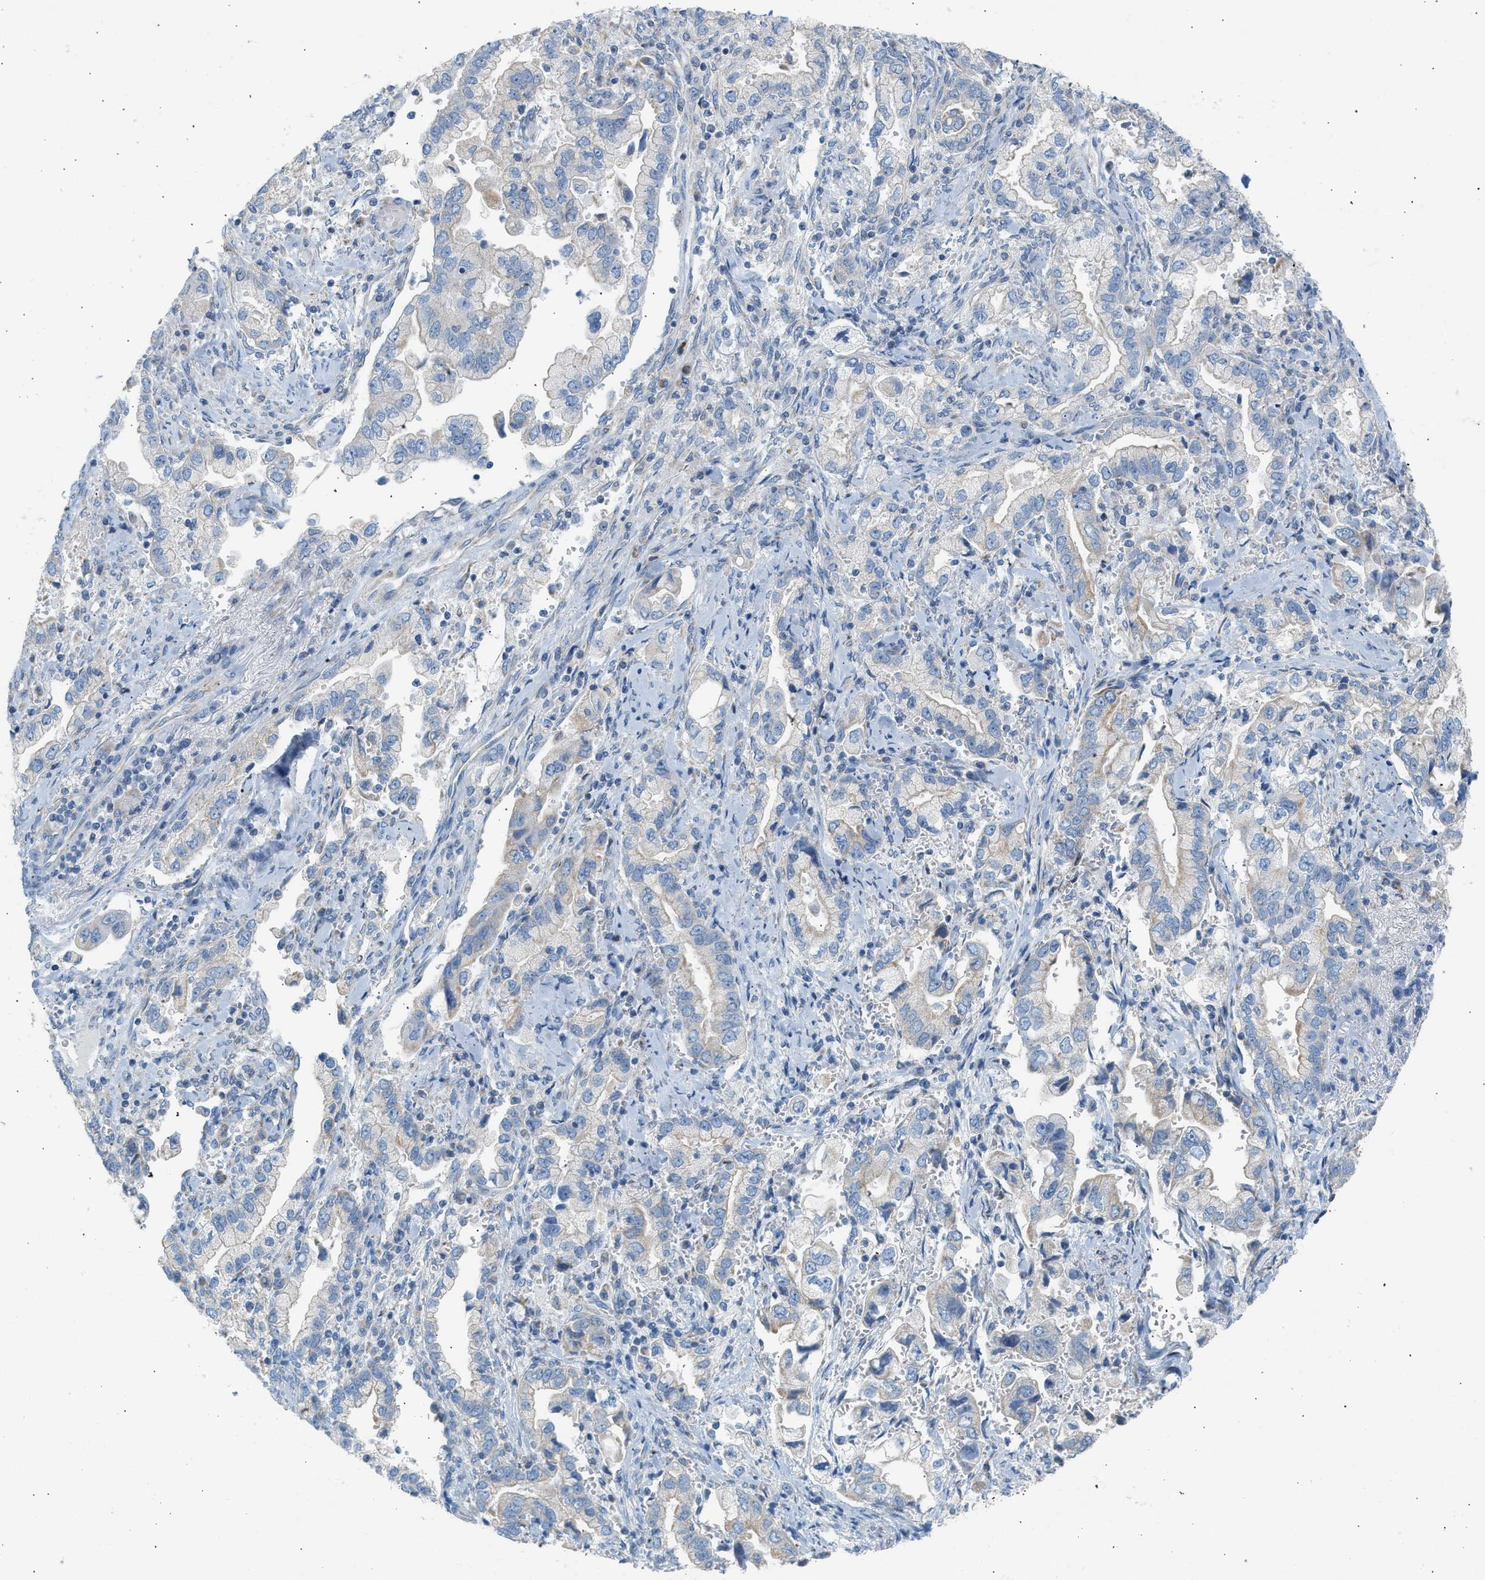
{"staining": {"intensity": "weak", "quantity": "<25%", "location": "cytoplasmic/membranous"}, "tissue": "stomach cancer", "cell_type": "Tumor cells", "image_type": "cancer", "snomed": [{"axis": "morphology", "description": "Normal tissue, NOS"}, {"axis": "morphology", "description": "Adenocarcinoma, NOS"}, {"axis": "topography", "description": "Stomach"}], "caption": "There is no significant positivity in tumor cells of stomach adenocarcinoma. Nuclei are stained in blue.", "gene": "NDUFS8", "patient": {"sex": "male", "age": 62}}